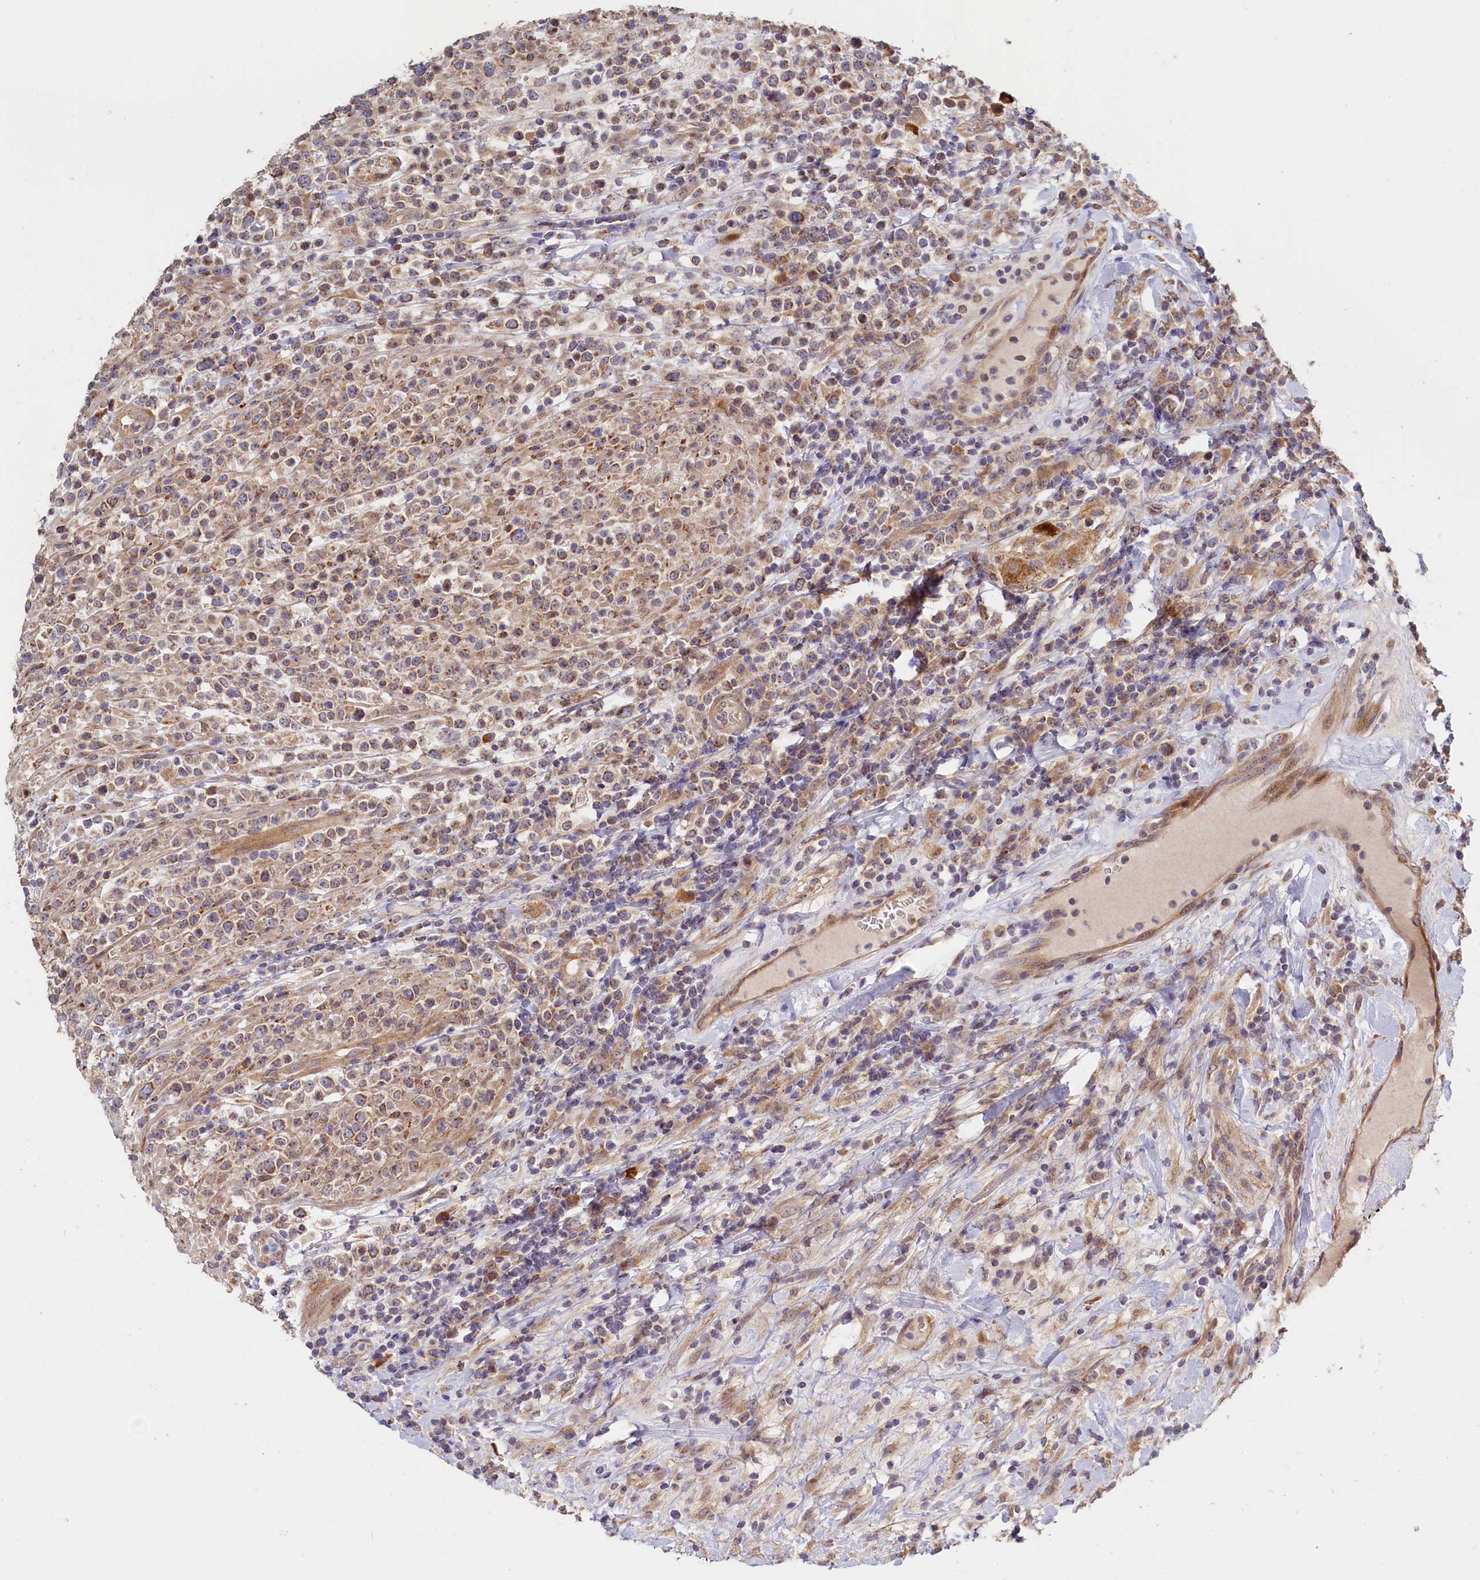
{"staining": {"intensity": "moderate", "quantity": ">75%", "location": "cytoplasmic/membranous"}, "tissue": "lymphoma", "cell_type": "Tumor cells", "image_type": "cancer", "snomed": [{"axis": "morphology", "description": "Malignant lymphoma, non-Hodgkin's type, High grade"}, {"axis": "topography", "description": "Colon"}], "caption": "Lymphoma tissue reveals moderate cytoplasmic/membranous expression in about >75% of tumor cells, visualized by immunohistochemistry.", "gene": "CEP44", "patient": {"sex": "female", "age": 53}}